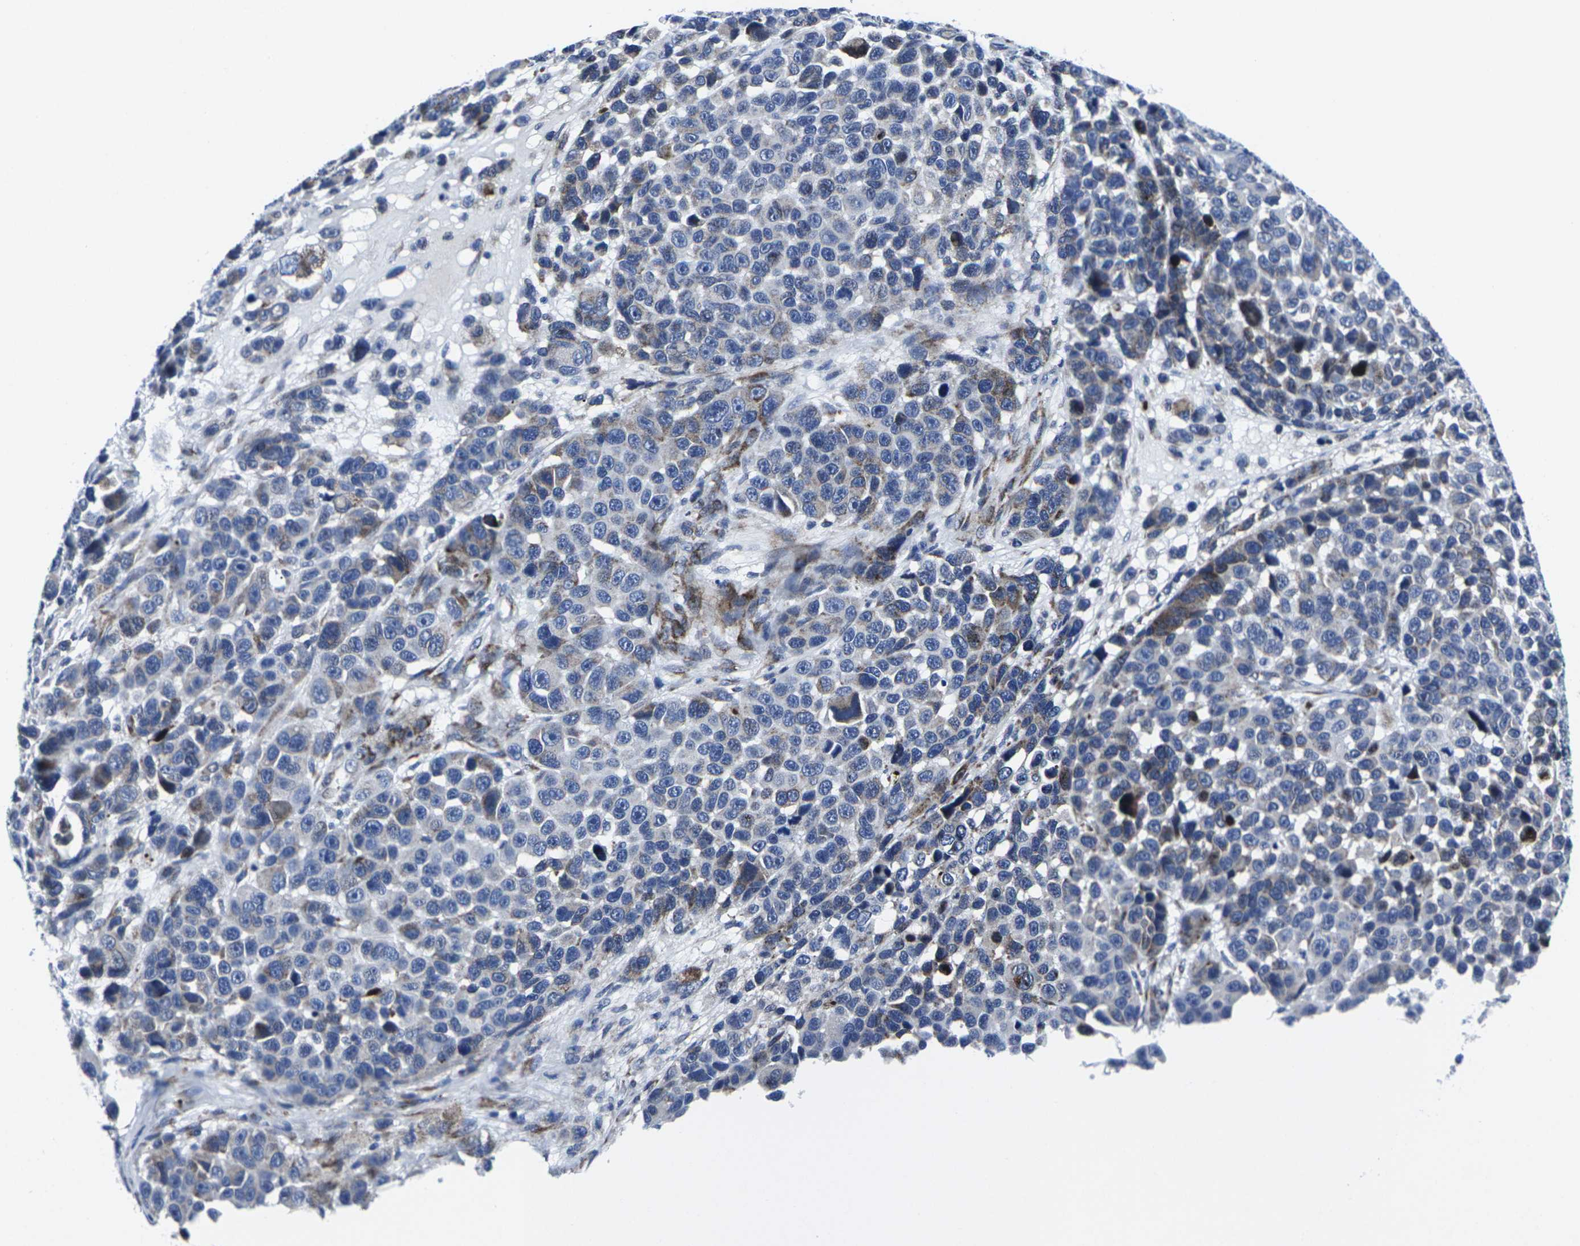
{"staining": {"intensity": "moderate", "quantity": "25%-75%", "location": "cytoplasmic/membranous"}, "tissue": "melanoma", "cell_type": "Tumor cells", "image_type": "cancer", "snomed": [{"axis": "morphology", "description": "Malignant melanoma, NOS"}, {"axis": "topography", "description": "Skin"}], "caption": "This photomicrograph displays IHC staining of melanoma, with medium moderate cytoplasmic/membranous positivity in about 25%-75% of tumor cells.", "gene": "RPN1", "patient": {"sex": "male", "age": 53}}